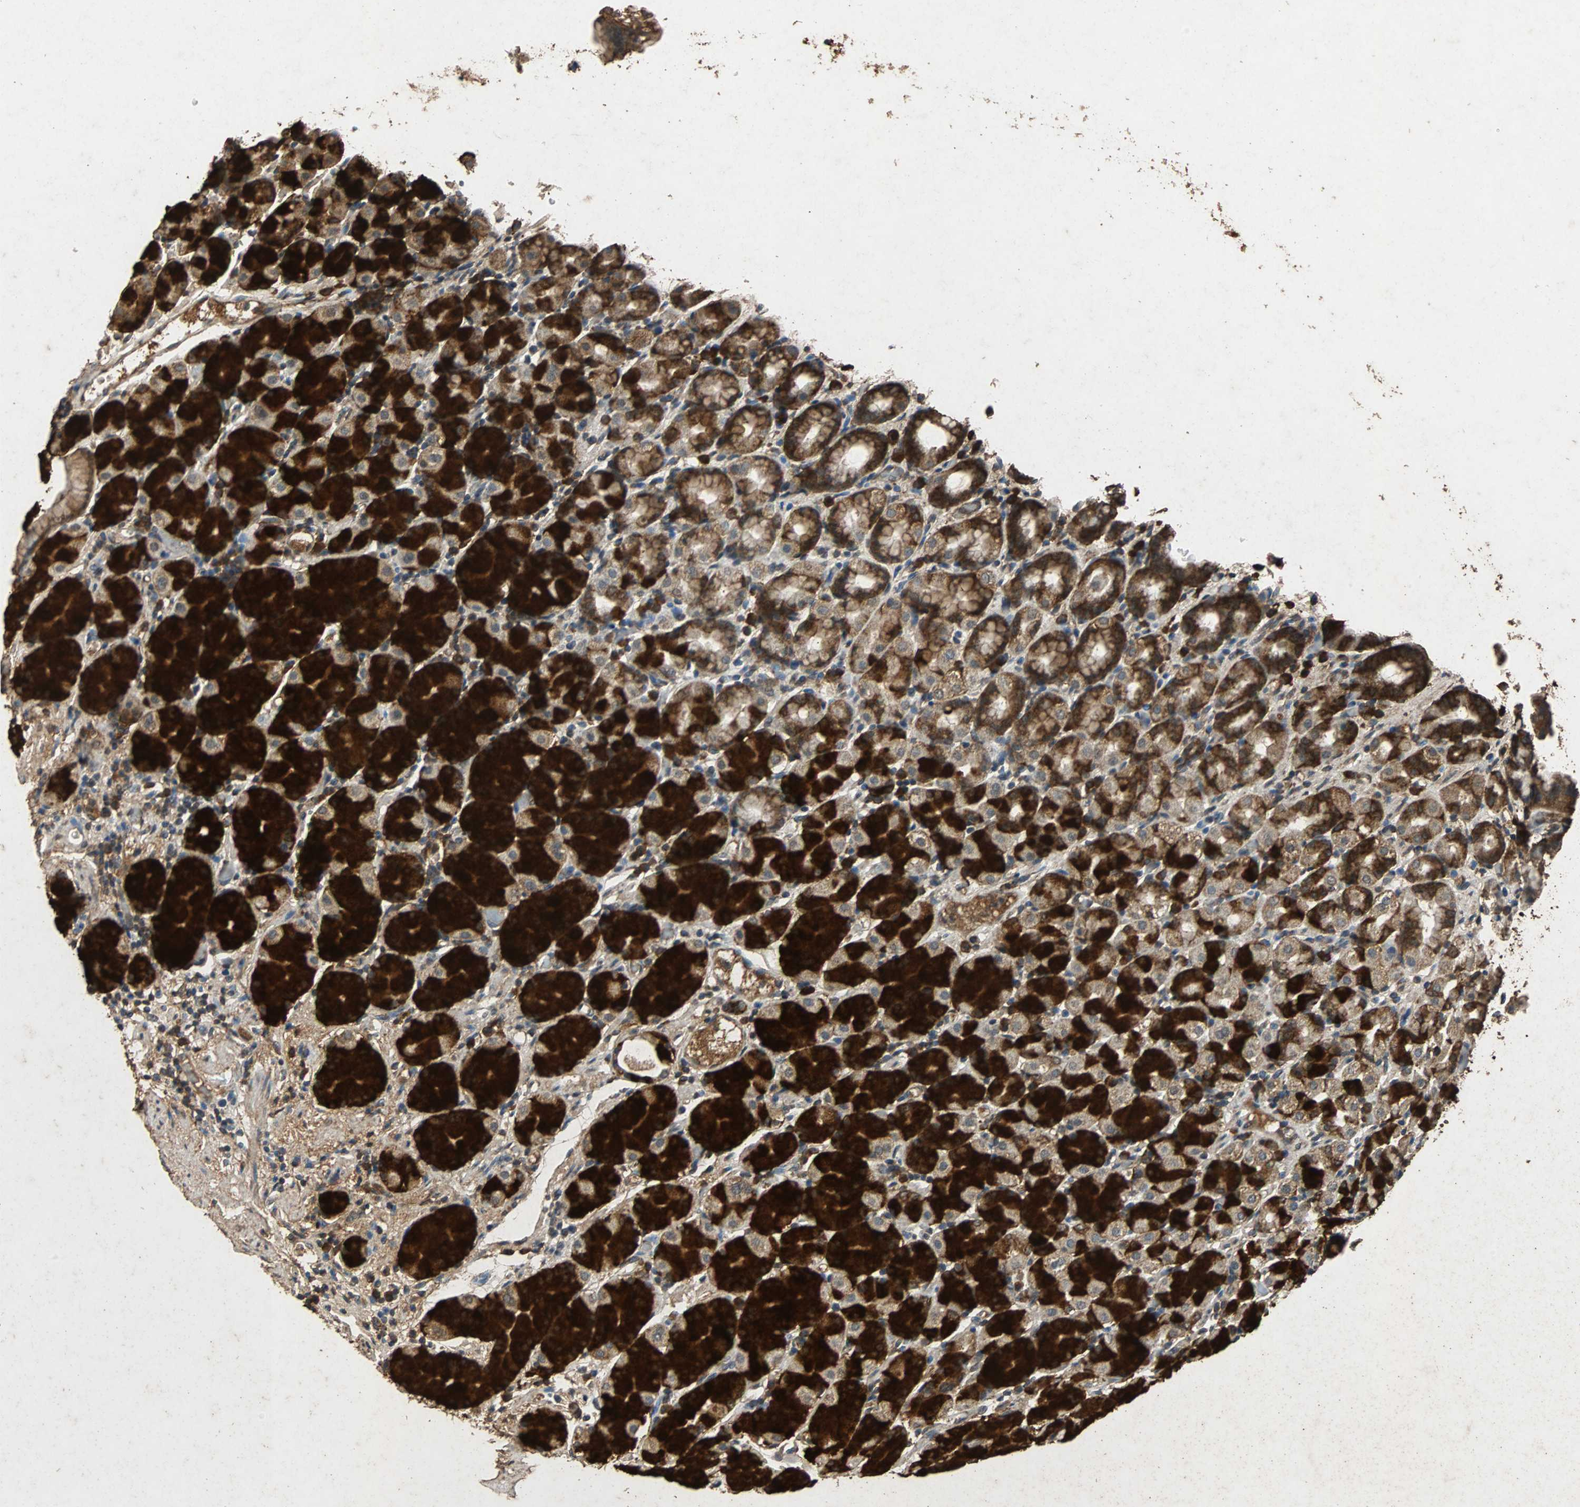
{"staining": {"intensity": "strong", "quantity": ">75%", "location": "cytoplasmic/membranous"}, "tissue": "stomach", "cell_type": "Glandular cells", "image_type": "normal", "snomed": [{"axis": "morphology", "description": "Normal tissue, NOS"}, {"axis": "topography", "description": "Stomach, upper"}], "caption": "Brown immunohistochemical staining in benign stomach reveals strong cytoplasmic/membranous positivity in approximately >75% of glandular cells. (IHC, brightfield microscopy, high magnification).", "gene": "NAA10", "patient": {"sex": "male", "age": 68}}